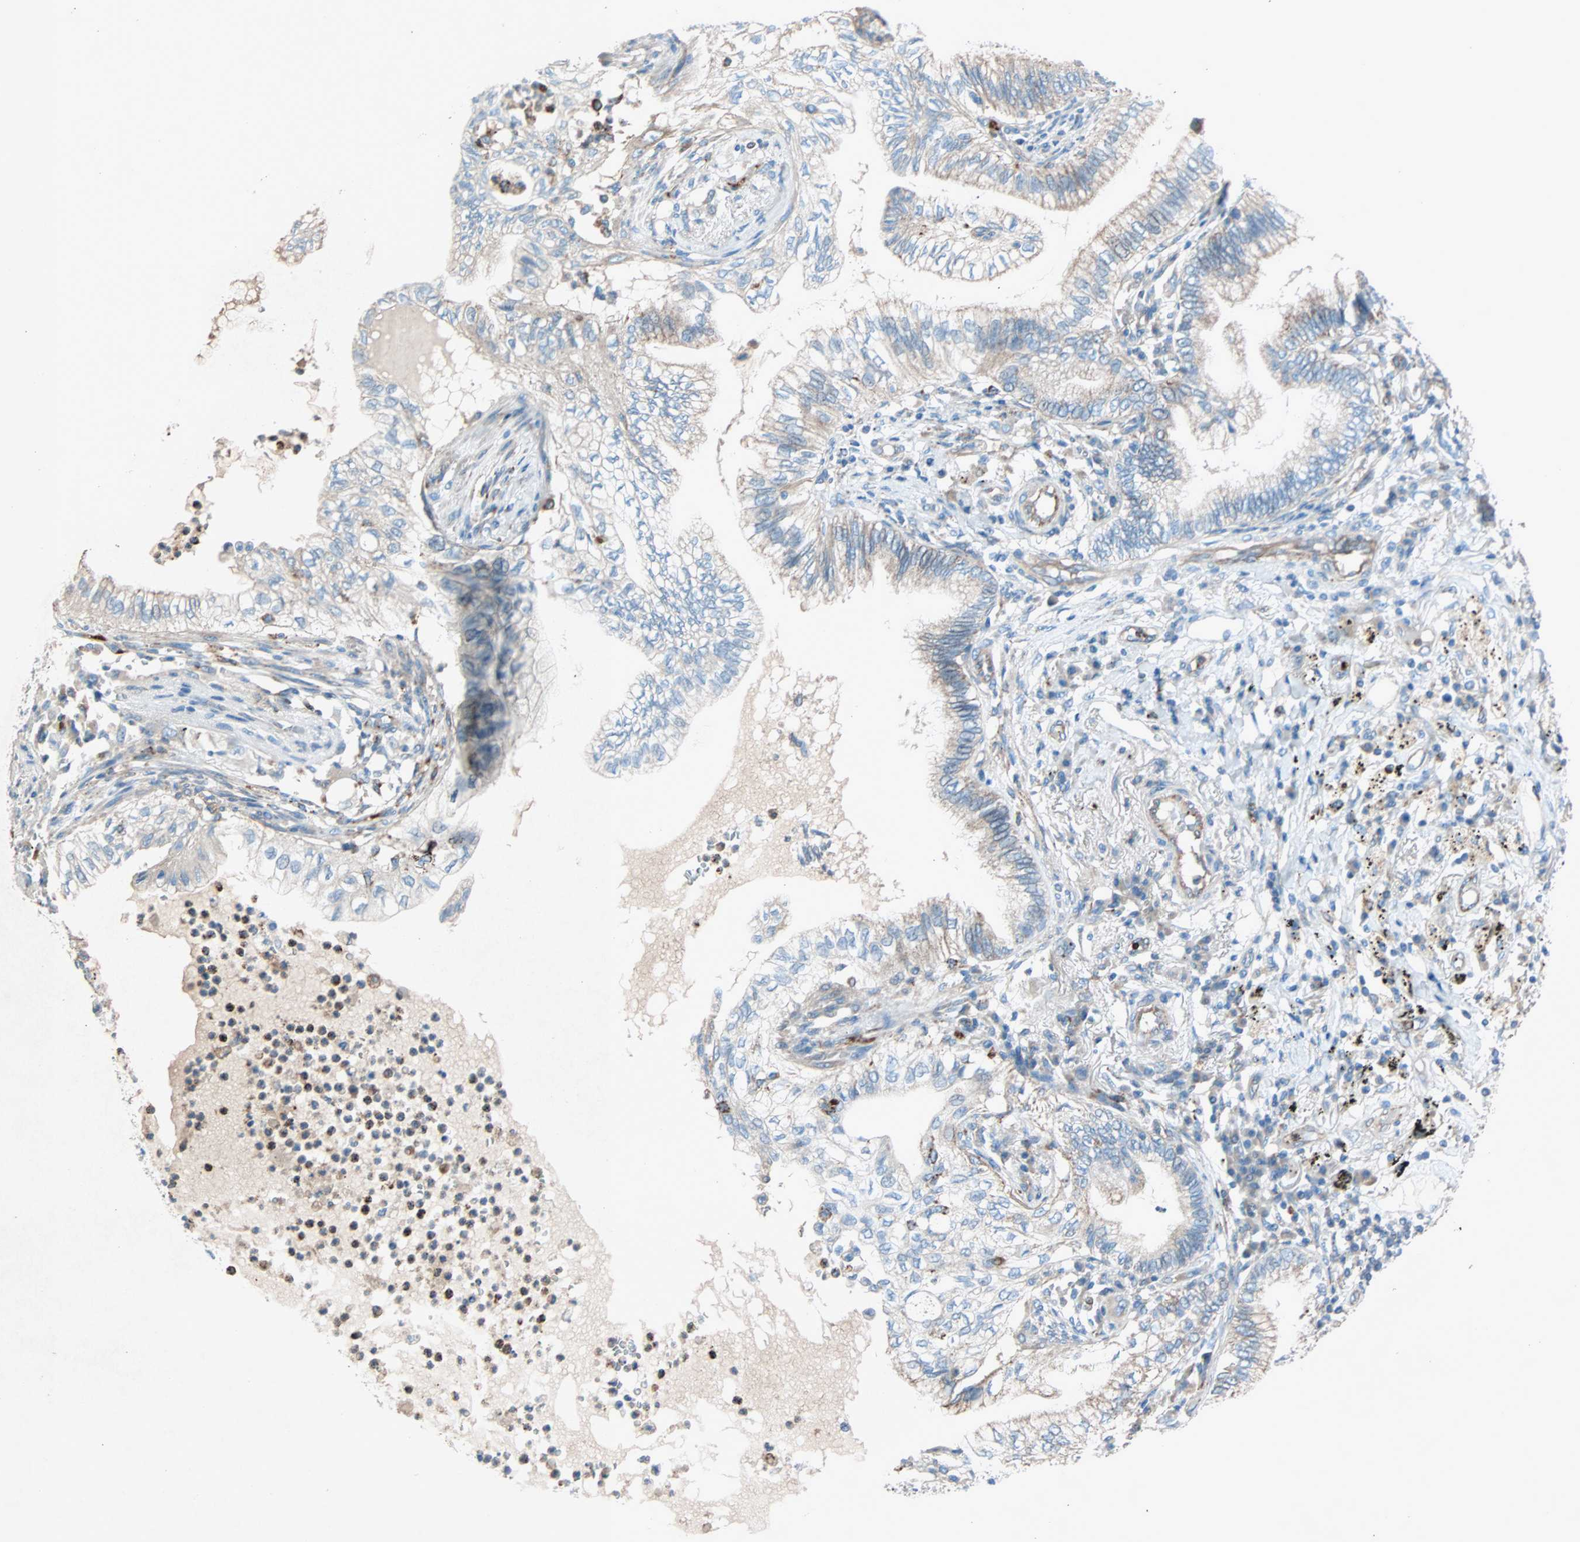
{"staining": {"intensity": "moderate", "quantity": "25%-75%", "location": "cytoplasmic/membranous"}, "tissue": "lung cancer", "cell_type": "Tumor cells", "image_type": "cancer", "snomed": [{"axis": "morphology", "description": "Normal tissue, NOS"}, {"axis": "morphology", "description": "Adenocarcinoma, NOS"}, {"axis": "topography", "description": "Bronchus"}, {"axis": "topography", "description": "Lung"}], "caption": "Tumor cells exhibit medium levels of moderate cytoplasmic/membranous positivity in approximately 25%-75% of cells in lung cancer.", "gene": "LY6G6F", "patient": {"sex": "female", "age": 70}}